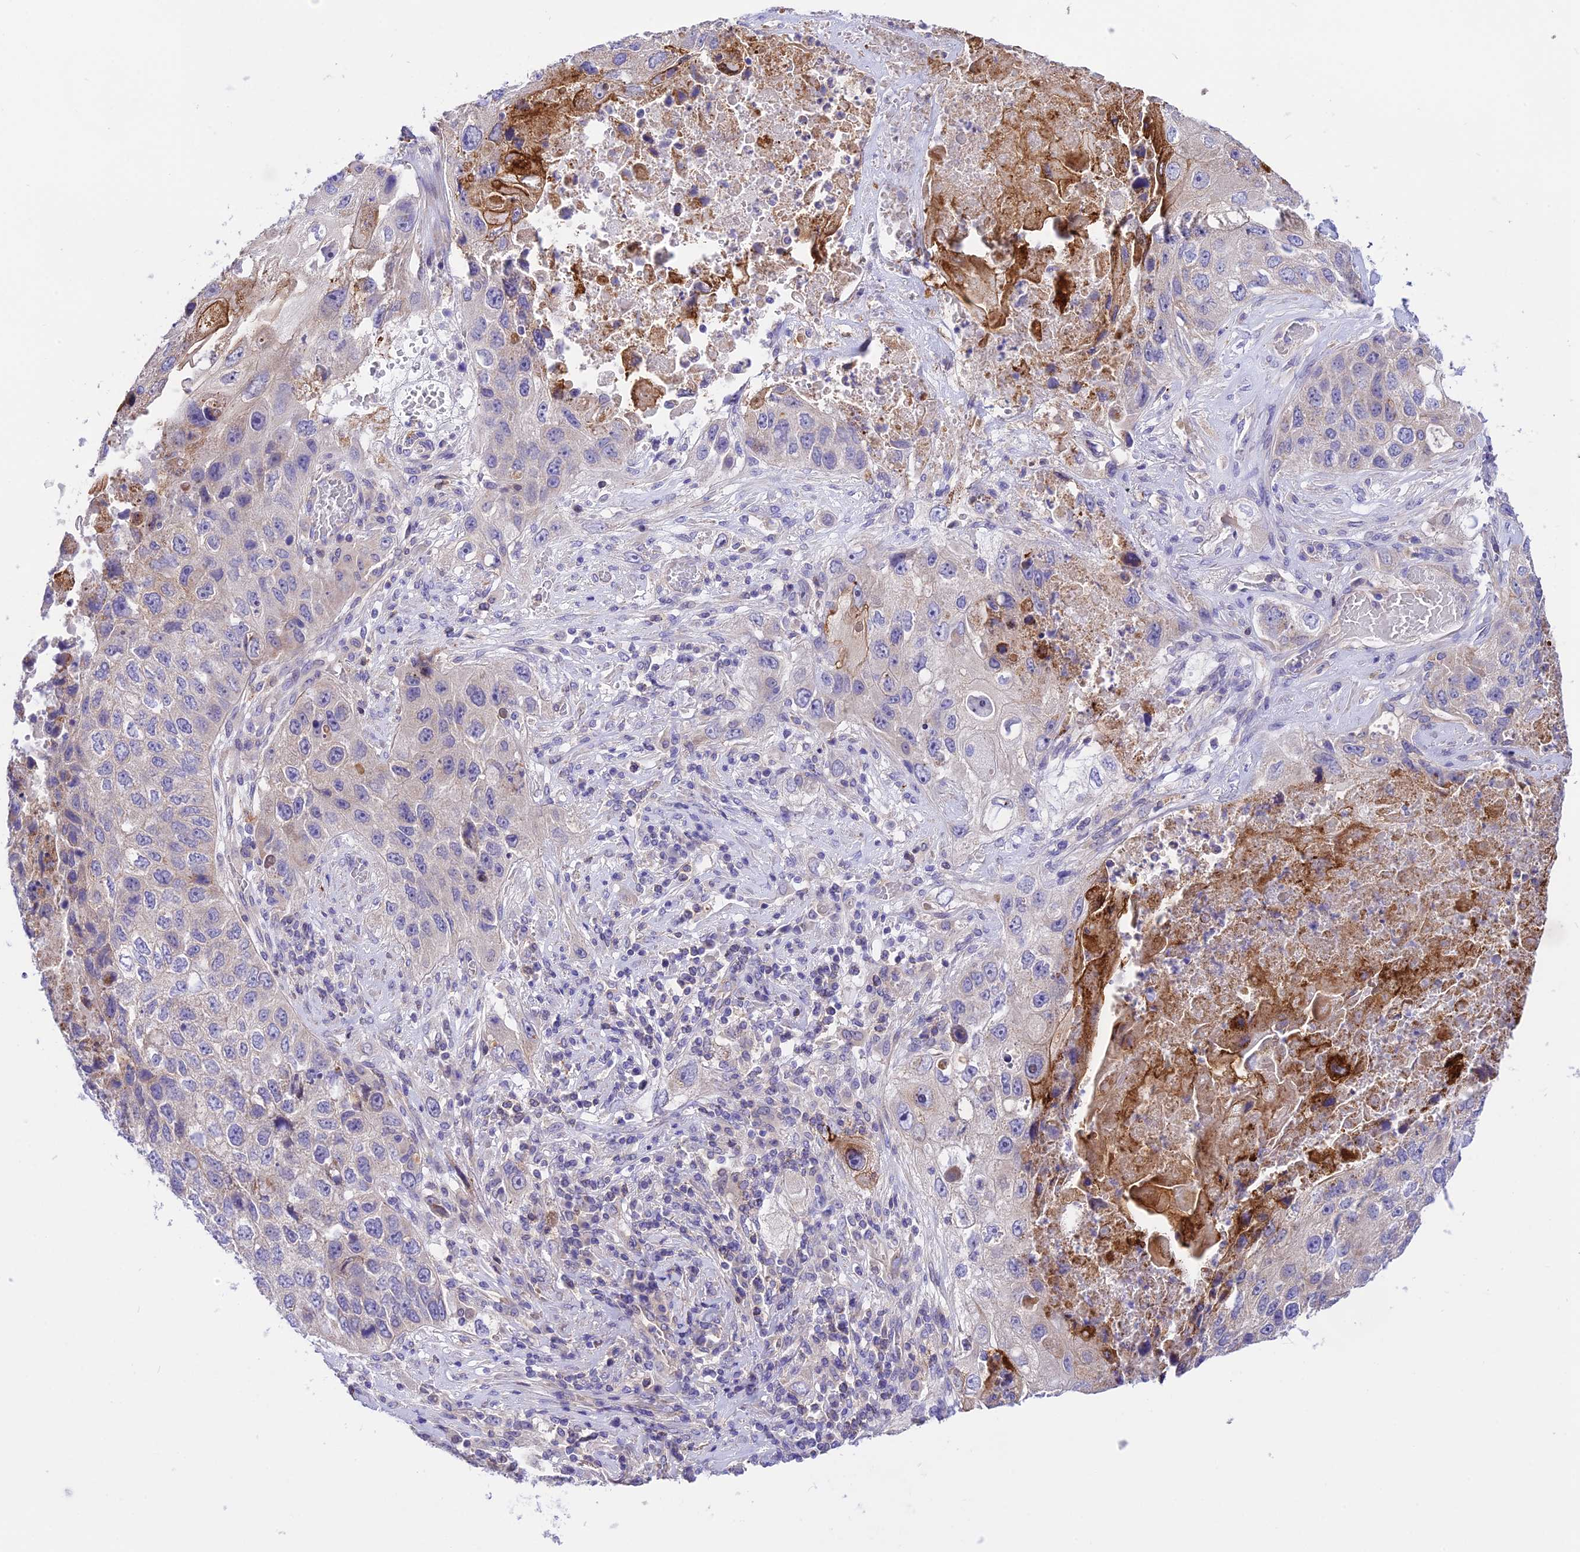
{"staining": {"intensity": "moderate", "quantity": "<25%", "location": "cytoplasmic/membranous"}, "tissue": "lung cancer", "cell_type": "Tumor cells", "image_type": "cancer", "snomed": [{"axis": "morphology", "description": "Squamous cell carcinoma, NOS"}, {"axis": "topography", "description": "Lung"}], "caption": "Immunohistochemical staining of human lung squamous cell carcinoma shows moderate cytoplasmic/membranous protein expression in approximately <25% of tumor cells.", "gene": "TRIM43B", "patient": {"sex": "male", "age": 61}}